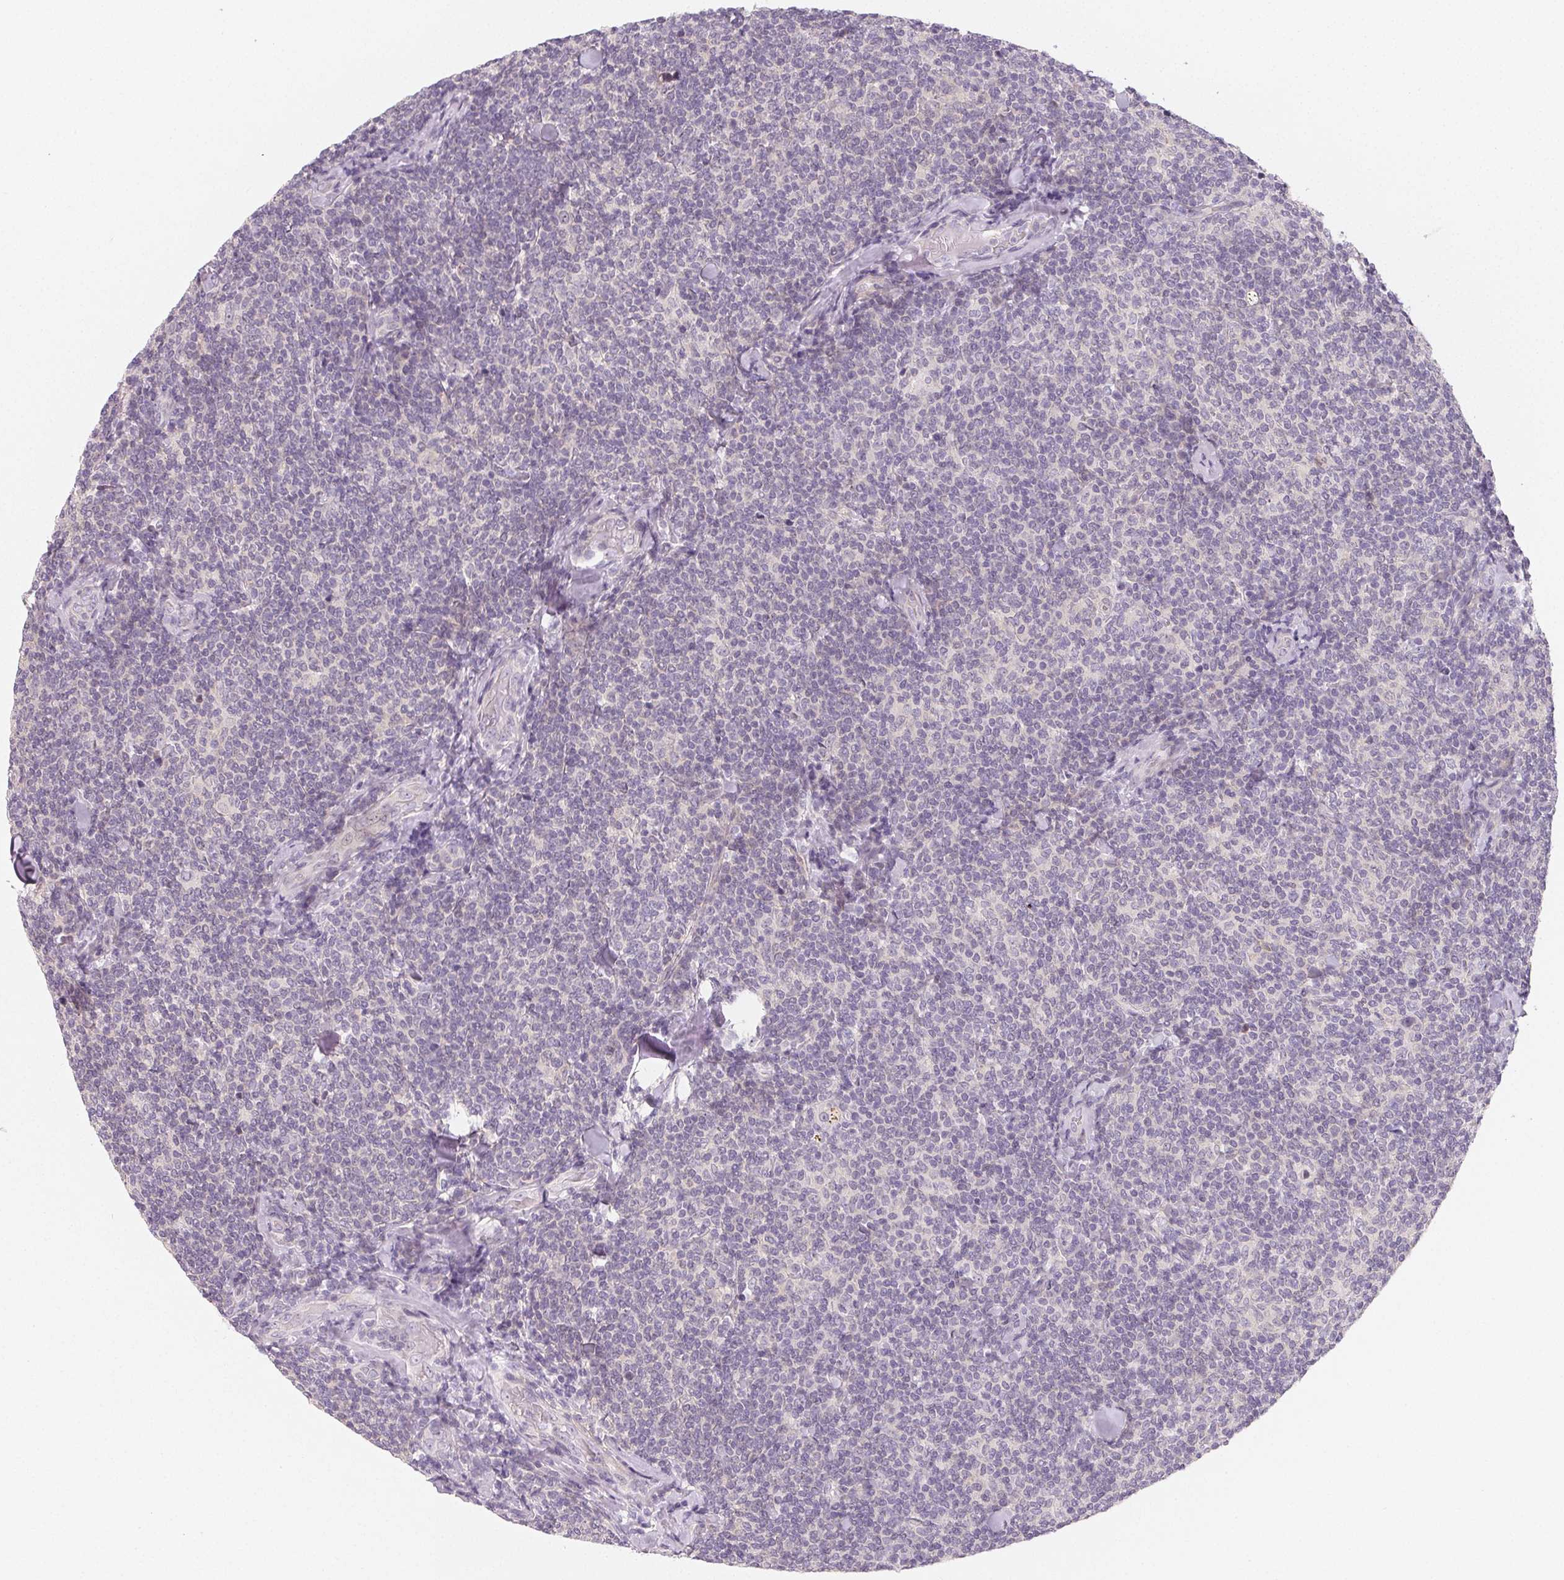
{"staining": {"intensity": "negative", "quantity": "none", "location": "none"}, "tissue": "lymphoma", "cell_type": "Tumor cells", "image_type": "cancer", "snomed": [{"axis": "morphology", "description": "Malignant lymphoma, non-Hodgkin's type, Low grade"}, {"axis": "topography", "description": "Lymph node"}], "caption": "A high-resolution micrograph shows IHC staining of low-grade malignant lymphoma, non-Hodgkin's type, which demonstrates no significant staining in tumor cells.", "gene": "LRRC23", "patient": {"sex": "female", "age": 56}}